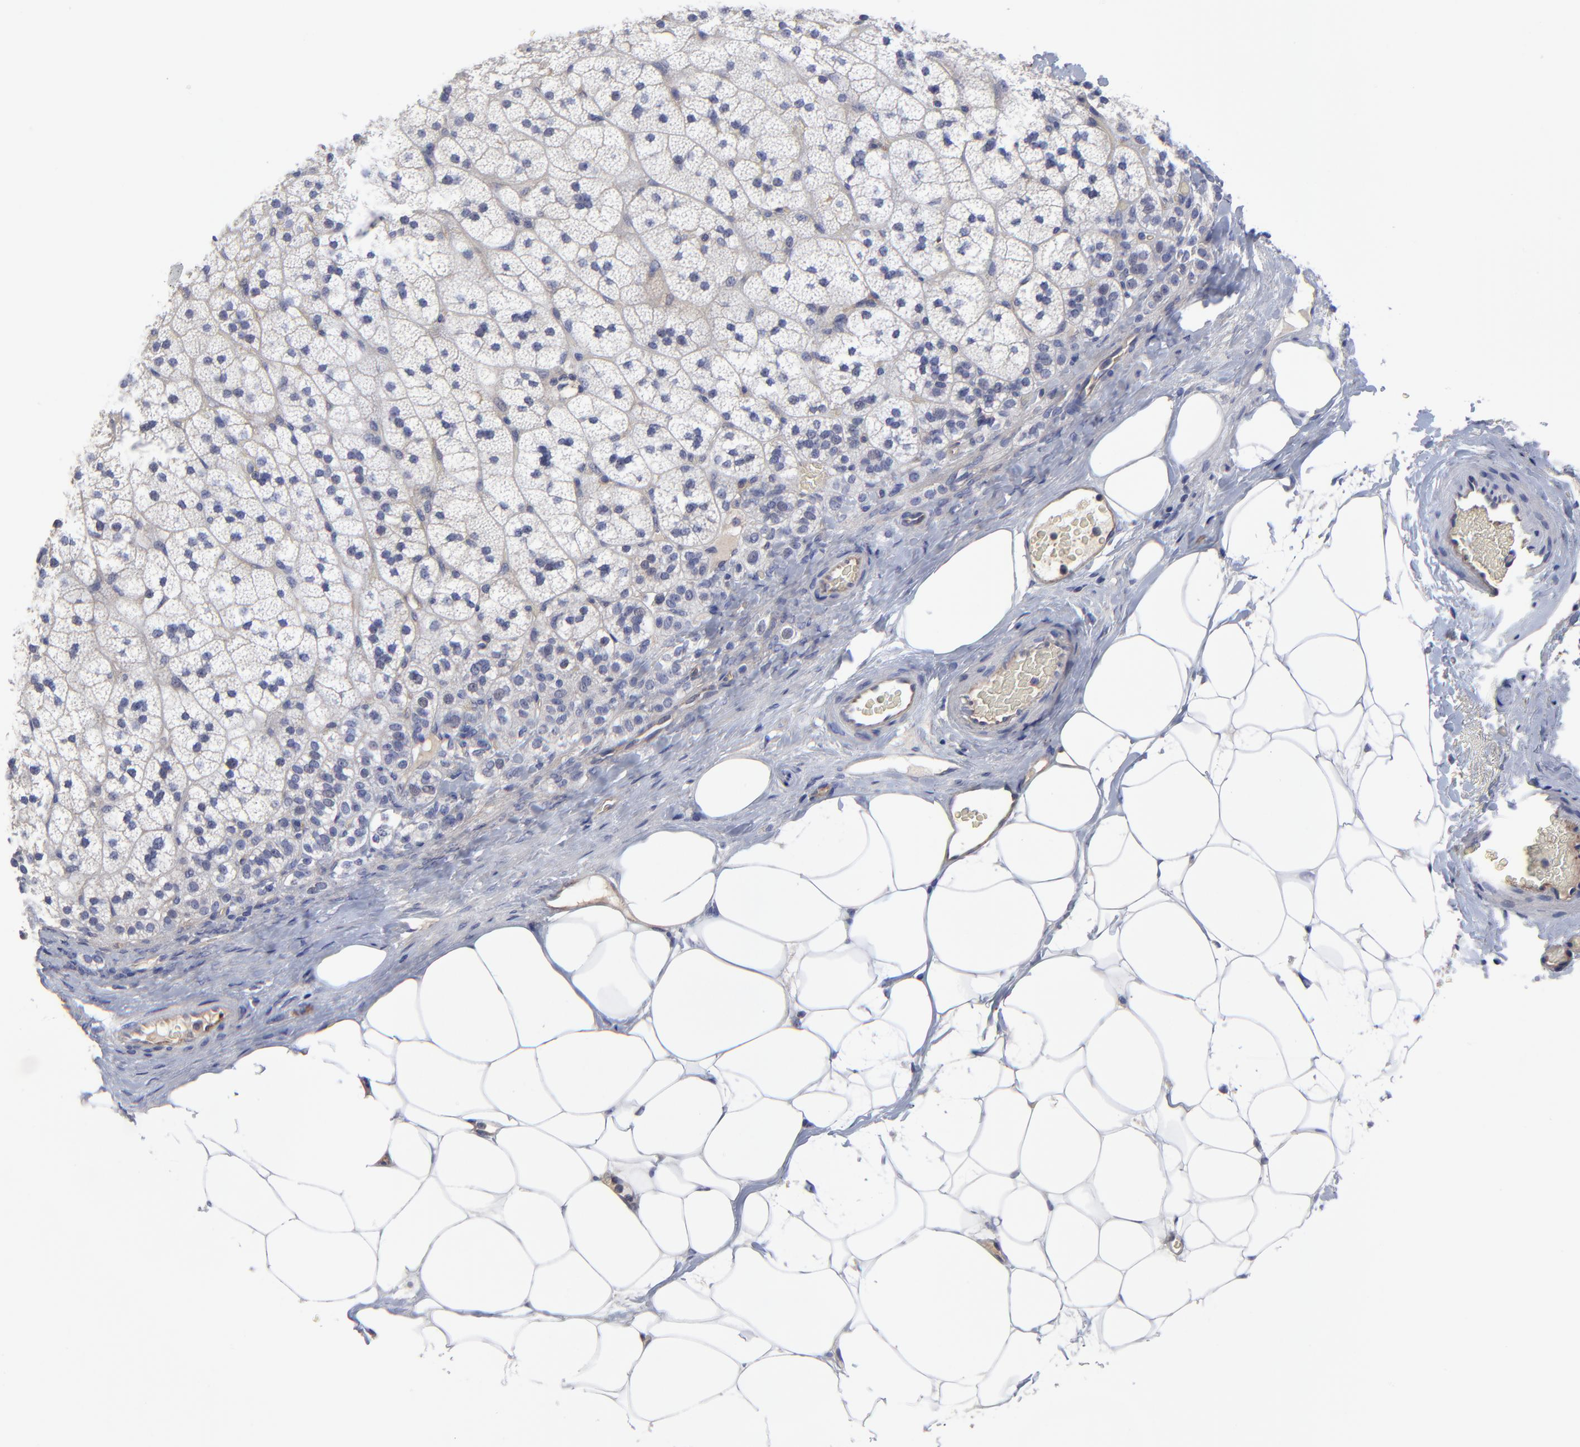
{"staining": {"intensity": "moderate", "quantity": "<25%", "location": "cytoplasmic/membranous"}, "tissue": "adrenal gland", "cell_type": "Glandular cells", "image_type": "normal", "snomed": [{"axis": "morphology", "description": "Normal tissue, NOS"}, {"axis": "topography", "description": "Adrenal gland"}], "caption": "DAB (3,3'-diaminobenzidine) immunohistochemical staining of normal human adrenal gland exhibits moderate cytoplasmic/membranous protein positivity in about <25% of glandular cells.", "gene": "SULF2", "patient": {"sex": "male", "age": 35}}